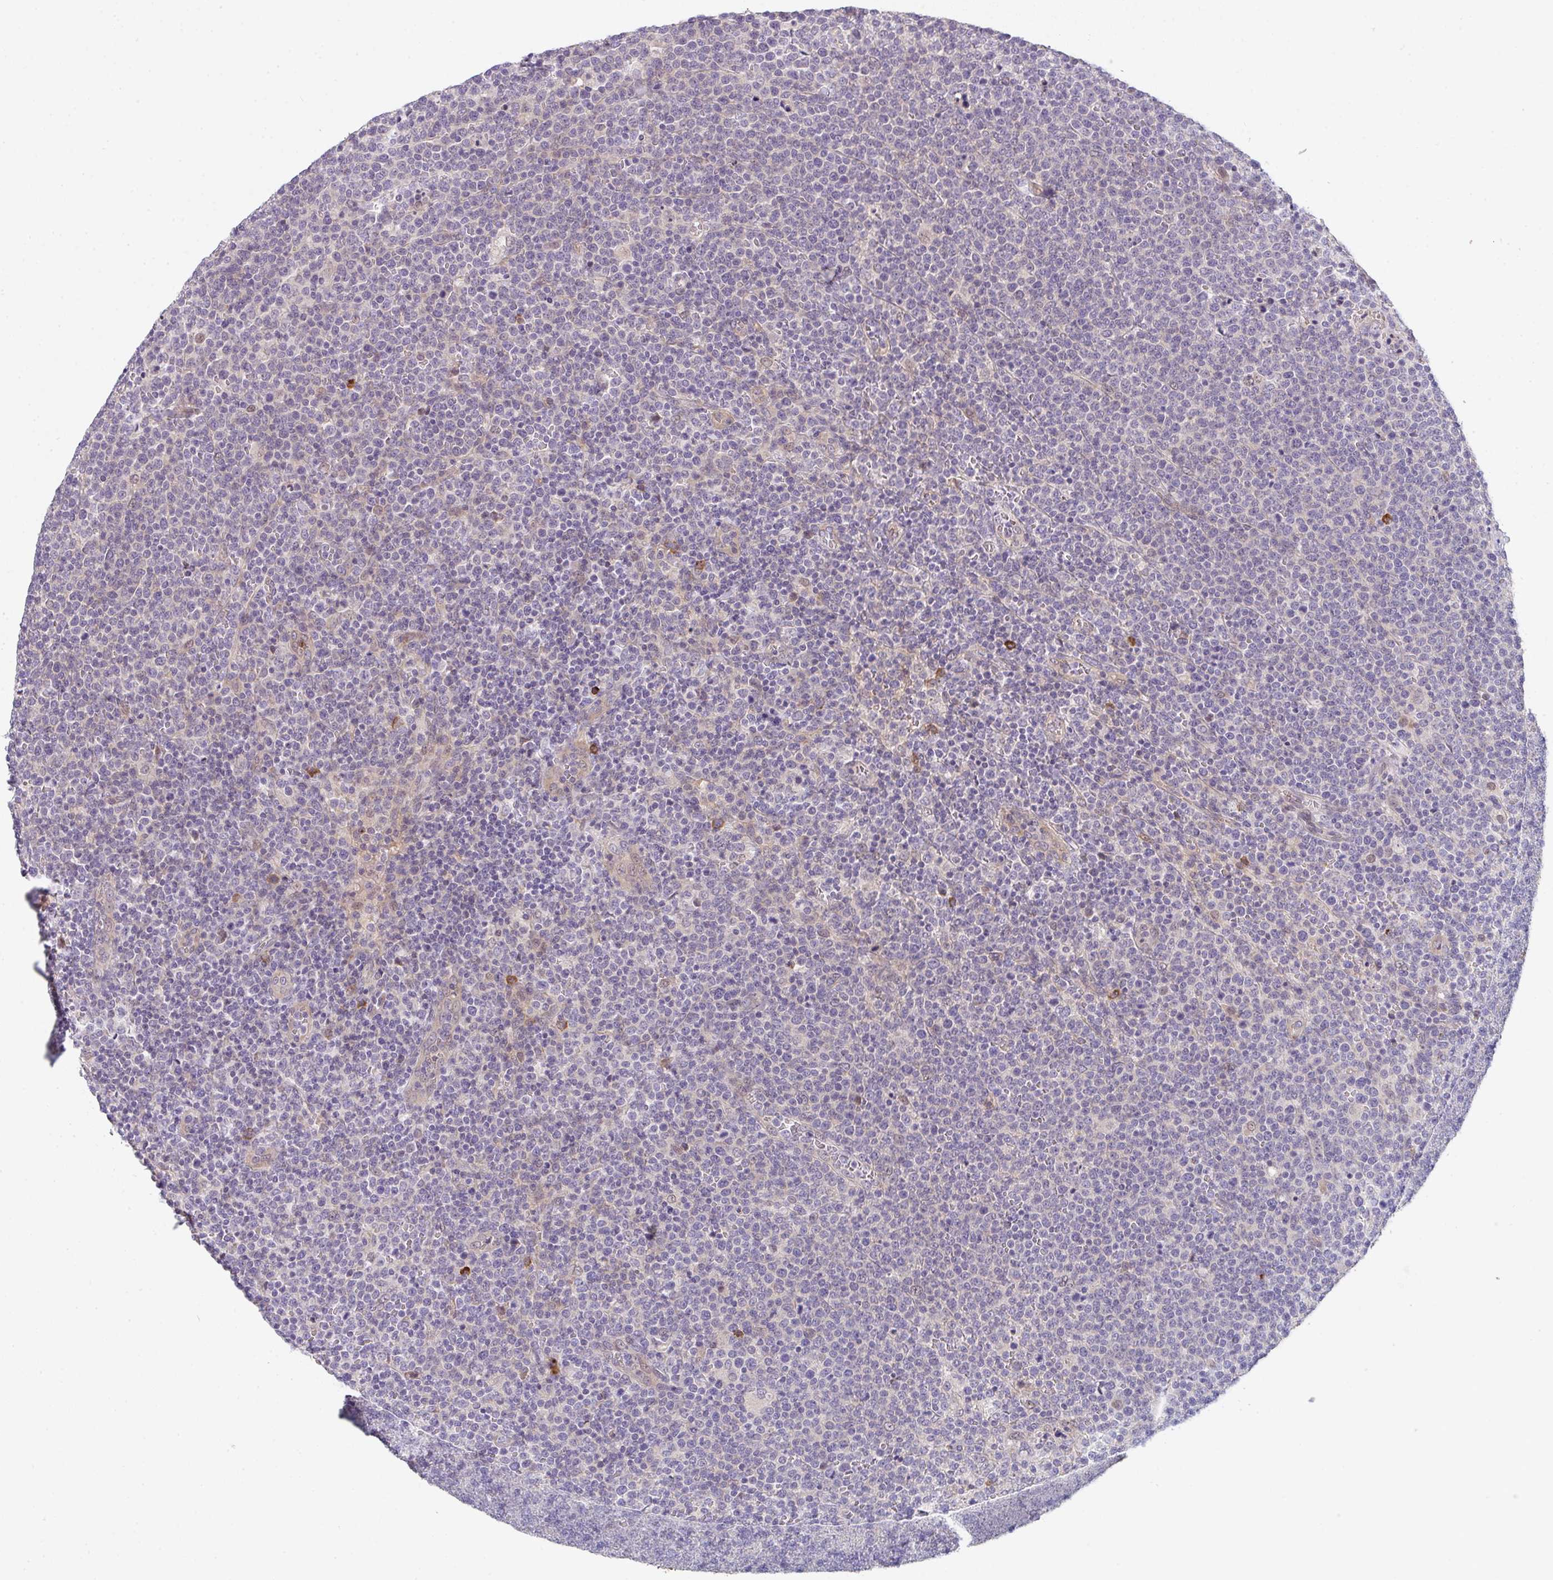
{"staining": {"intensity": "negative", "quantity": "none", "location": "none"}, "tissue": "lymphoma", "cell_type": "Tumor cells", "image_type": "cancer", "snomed": [{"axis": "morphology", "description": "Malignant lymphoma, non-Hodgkin's type, High grade"}, {"axis": "topography", "description": "Lymph node"}], "caption": "An immunohistochemistry image of high-grade malignant lymphoma, non-Hodgkin's type is shown. There is no staining in tumor cells of high-grade malignant lymphoma, non-Hodgkin's type.", "gene": "TNFRSF10A", "patient": {"sex": "male", "age": 61}}